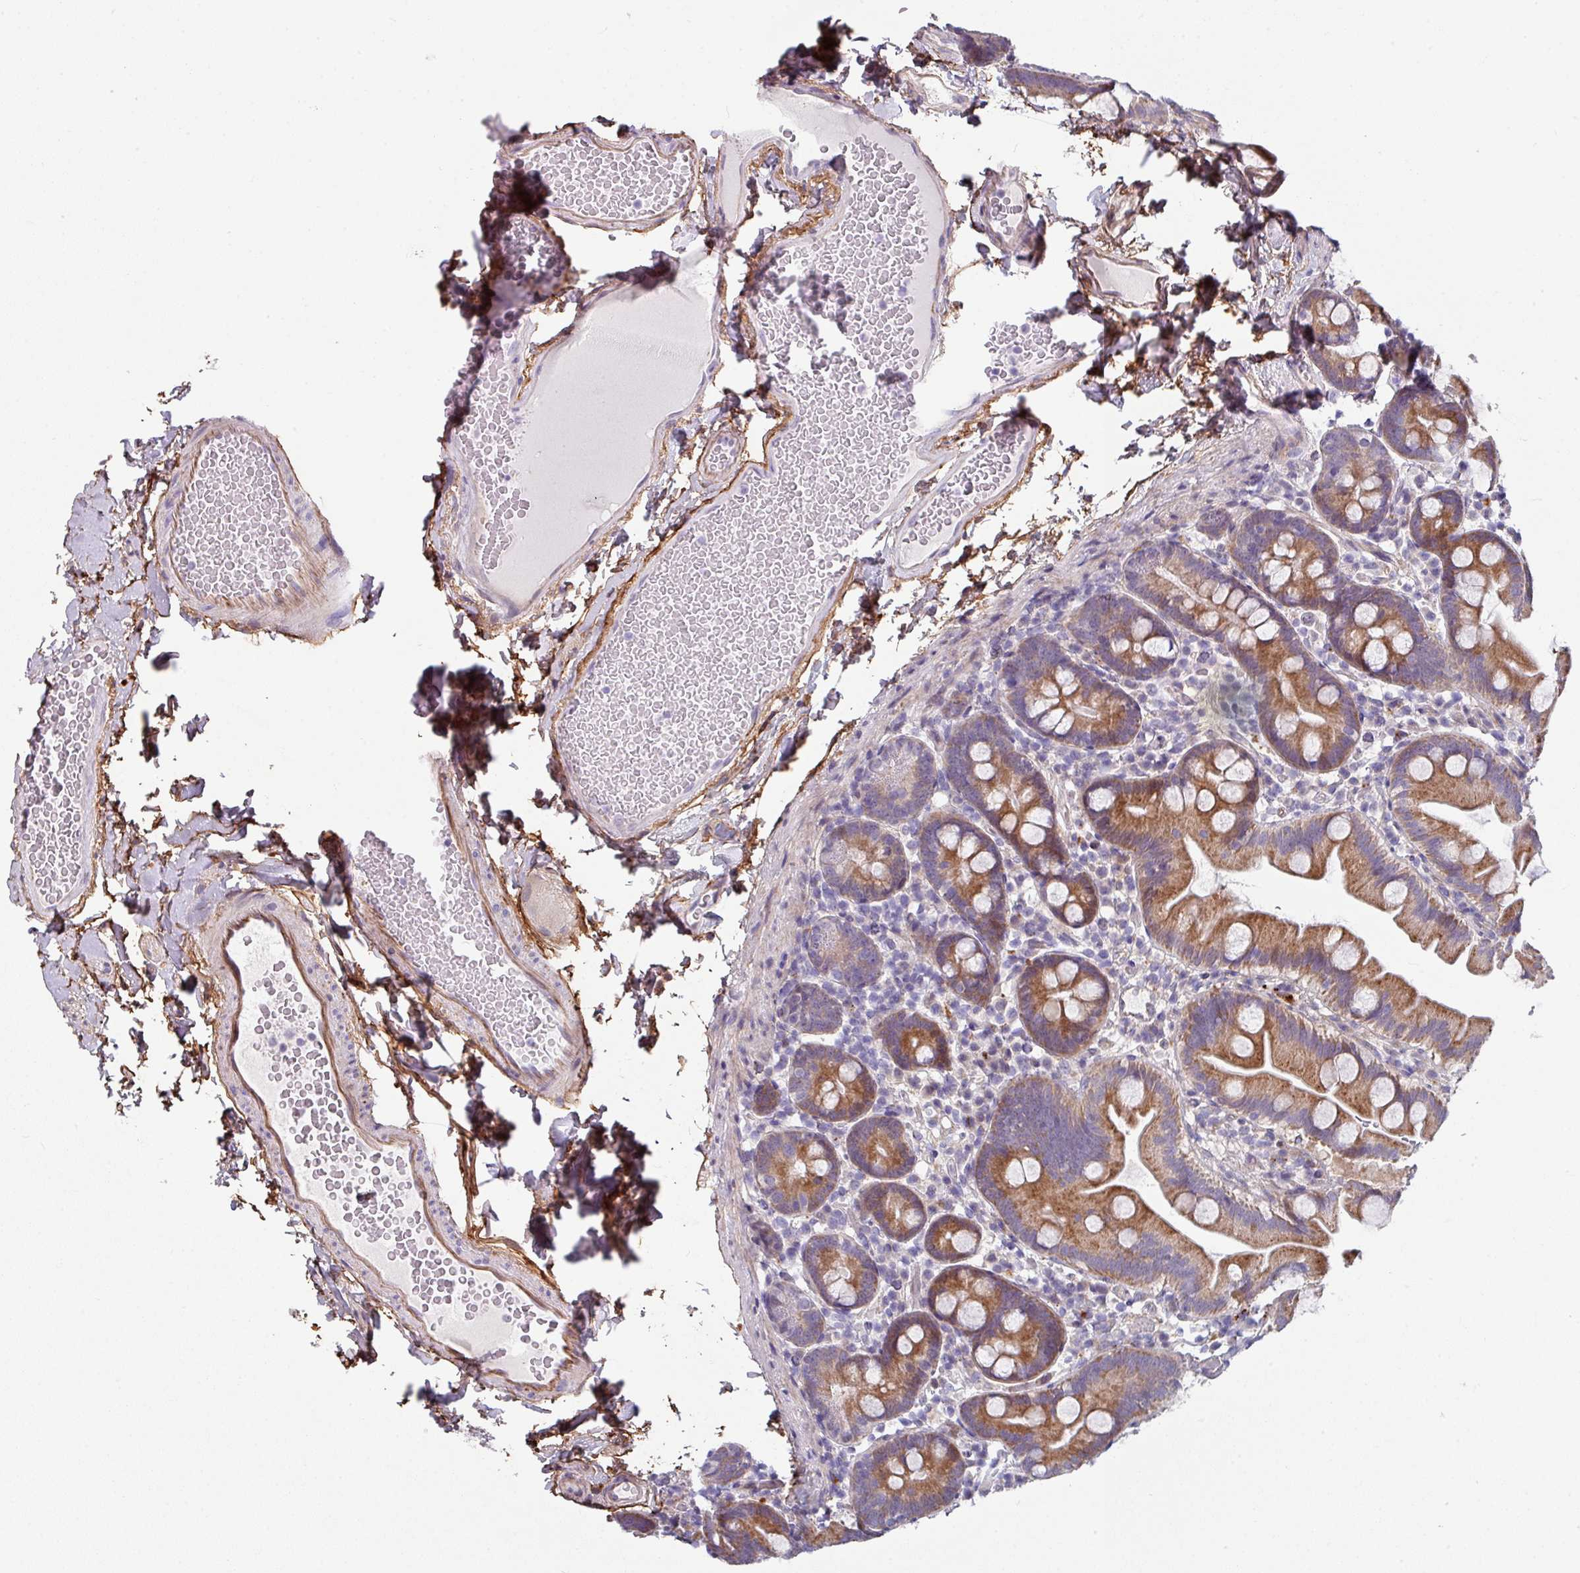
{"staining": {"intensity": "strong", "quantity": ">75%", "location": "cytoplasmic/membranous"}, "tissue": "small intestine", "cell_type": "Glandular cells", "image_type": "normal", "snomed": [{"axis": "morphology", "description": "Normal tissue, NOS"}, {"axis": "topography", "description": "Small intestine"}], "caption": "An image showing strong cytoplasmic/membranous positivity in about >75% of glandular cells in benign small intestine, as visualized by brown immunohistochemical staining.", "gene": "C2orf16", "patient": {"sex": "female", "age": 68}}